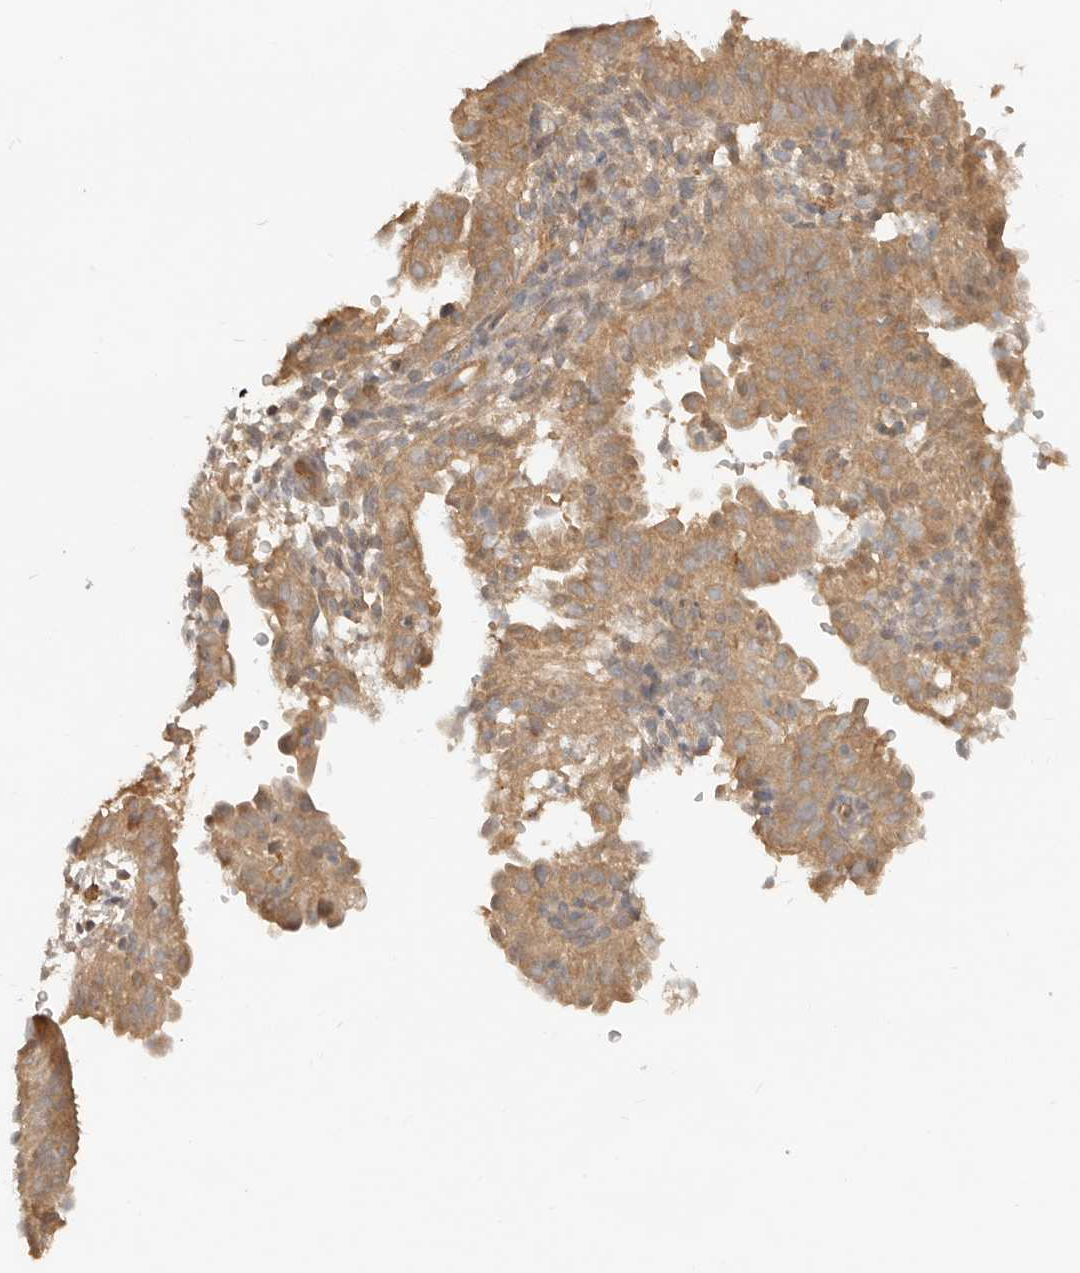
{"staining": {"intensity": "moderate", "quantity": ">75%", "location": "cytoplasmic/membranous"}, "tissue": "endometrial cancer", "cell_type": "Tumor cells", "image_type": "cancer", "snomed": [{"axis": "morphology", "description": "Adenocarcinoma, NOS"}, {"axis": "topography", "description": "Endometrium"}], "caption": "Immunohistochemistry of adenocarcinoma (endometrial) demonstrates medium levels of moderate cytoplasmic/membranous staining in approximately >75% of tumor cells.", "gene": "NECAP2", "patient": {"sex": "female", "age": 51}}